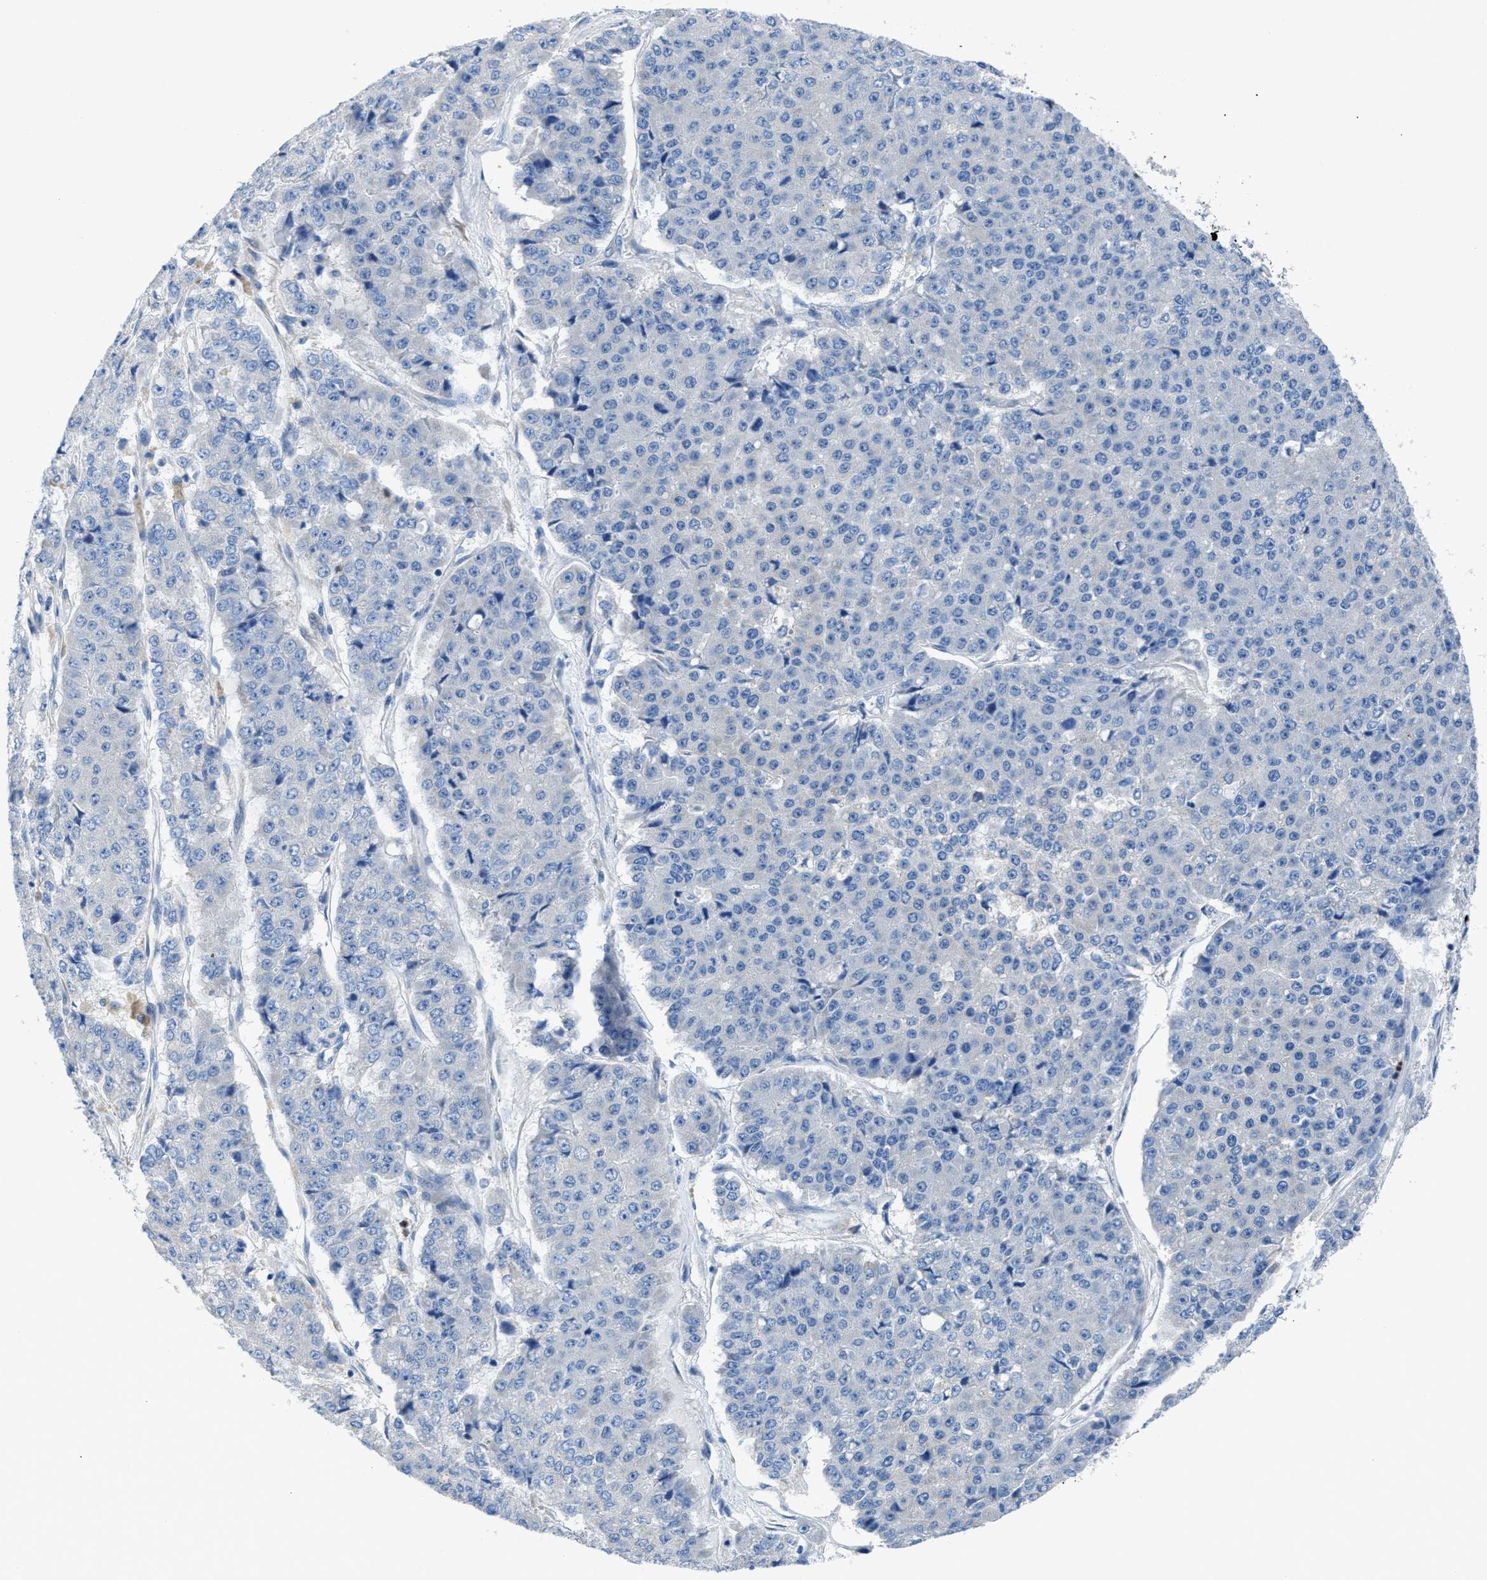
{"staining": {"intensity": "negative", "quantity": "none", "location": "none"}, "tissue": "pancreatic cancer", "cell_type": "Tumor cells", "image_type": "cancer", "snomed": [{"axis": "morphology", "description": "Adenocarcinoma, NOS"}, {"axis": "topography", "description": "Pancreas"}], "caption": "Immunohistochemistry of human pancreatic adenocarcinoma demonstrates no expression in tumor cells. (DAB (3,3'-diaminobenzidine) immunohistochemistry (IHC) with hematoxylin counter stain).", "gene": "ITPR1", "patient": {"sex": "male", "age": 50}}